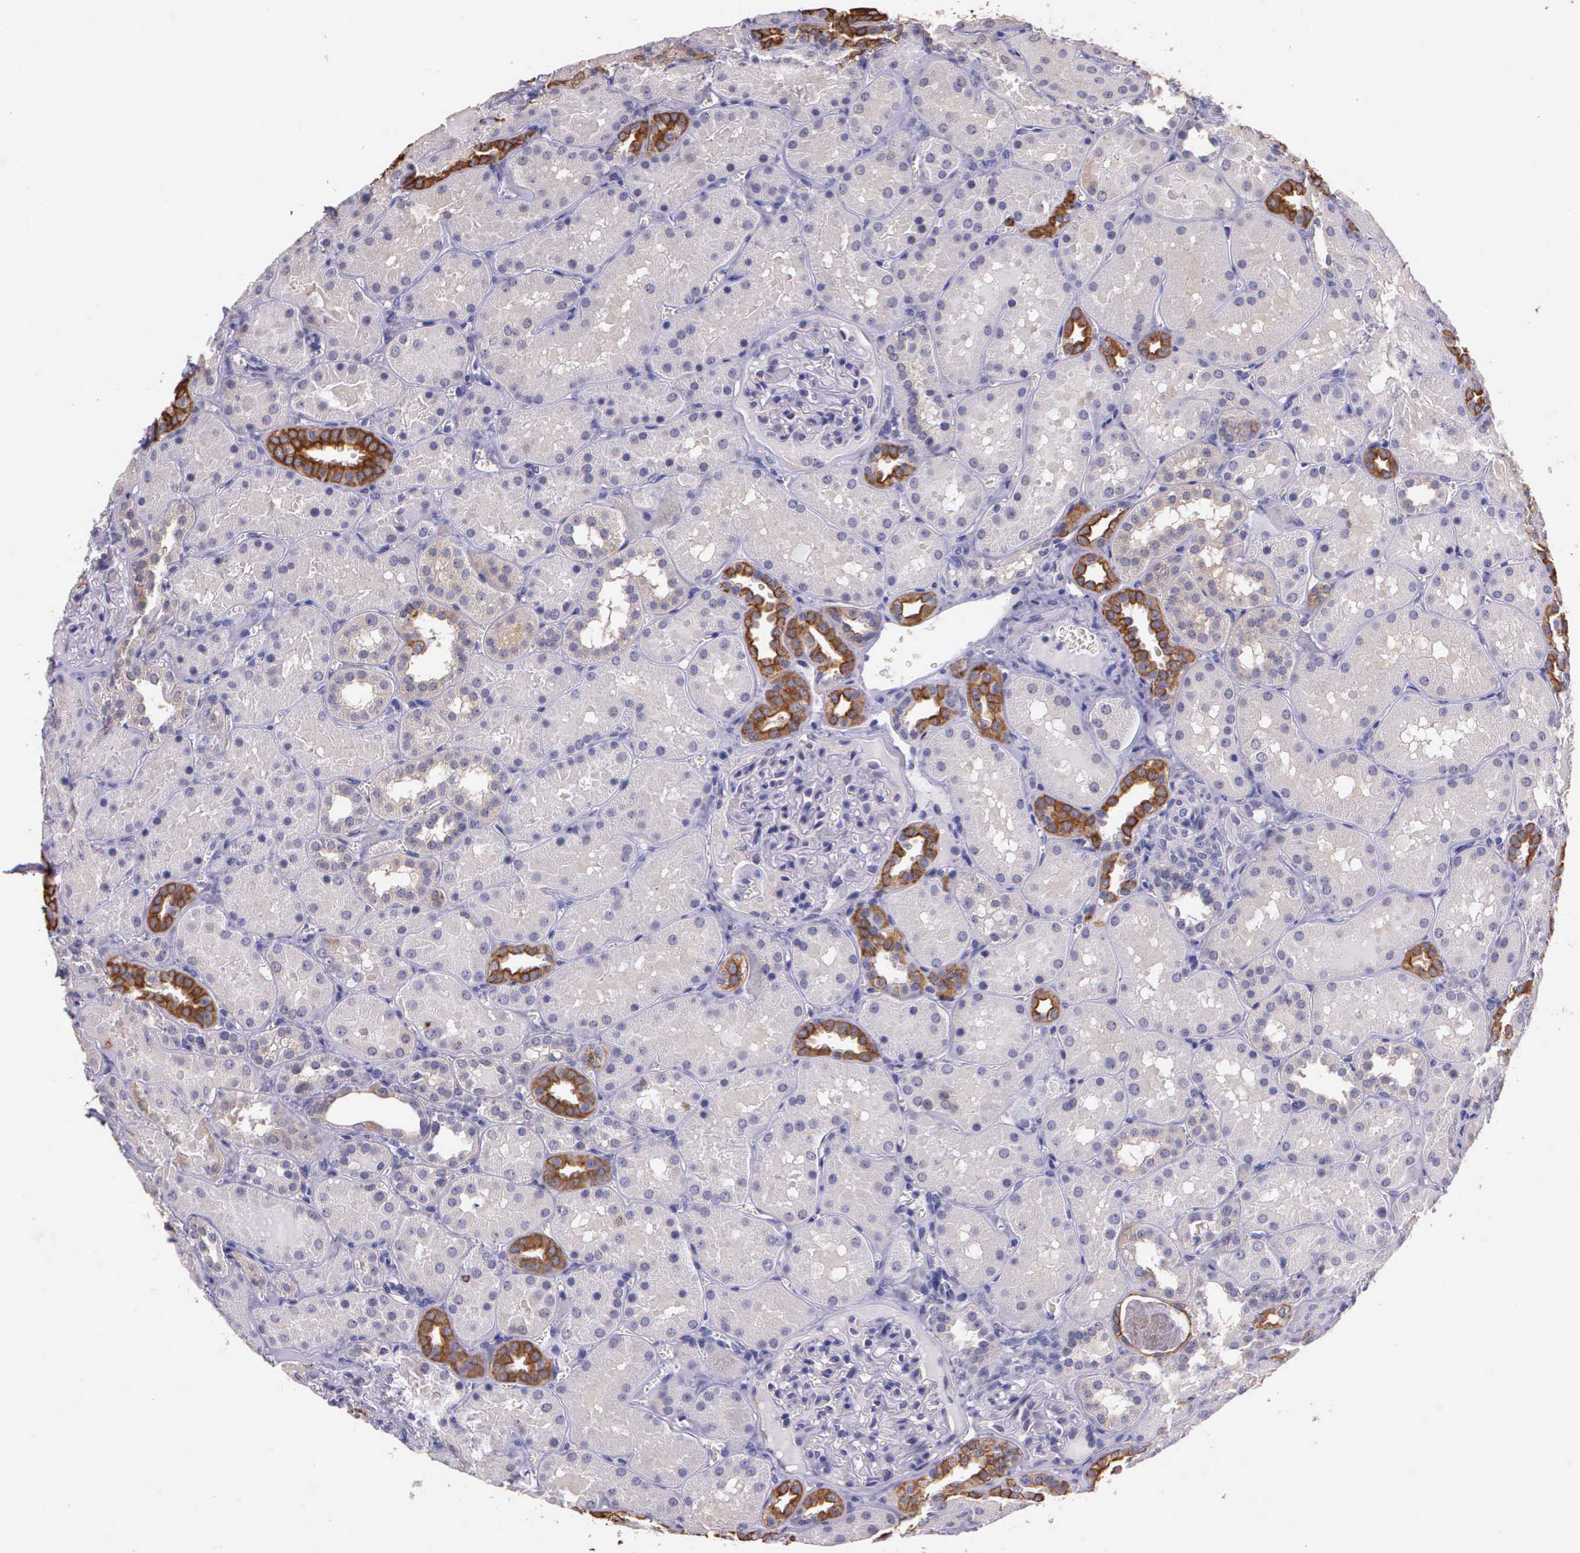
{"staining": {"intensity": "negative", "quantity": "none", "location": "none"}, "tissue": "kidney", "cell_type": "Cells in glomeruli", "image_type": "normal", "snomed": [{"axis": "morphology", "description": "Normal tissue, NOS"}, {"axis": "topography", "description": "Kidney"}], "caption": "IHC of normal kidney displays no staining in cells in glomeruli.", "gene": "IGBP1P2", "patient": {"sex": "female", "age": 52}}